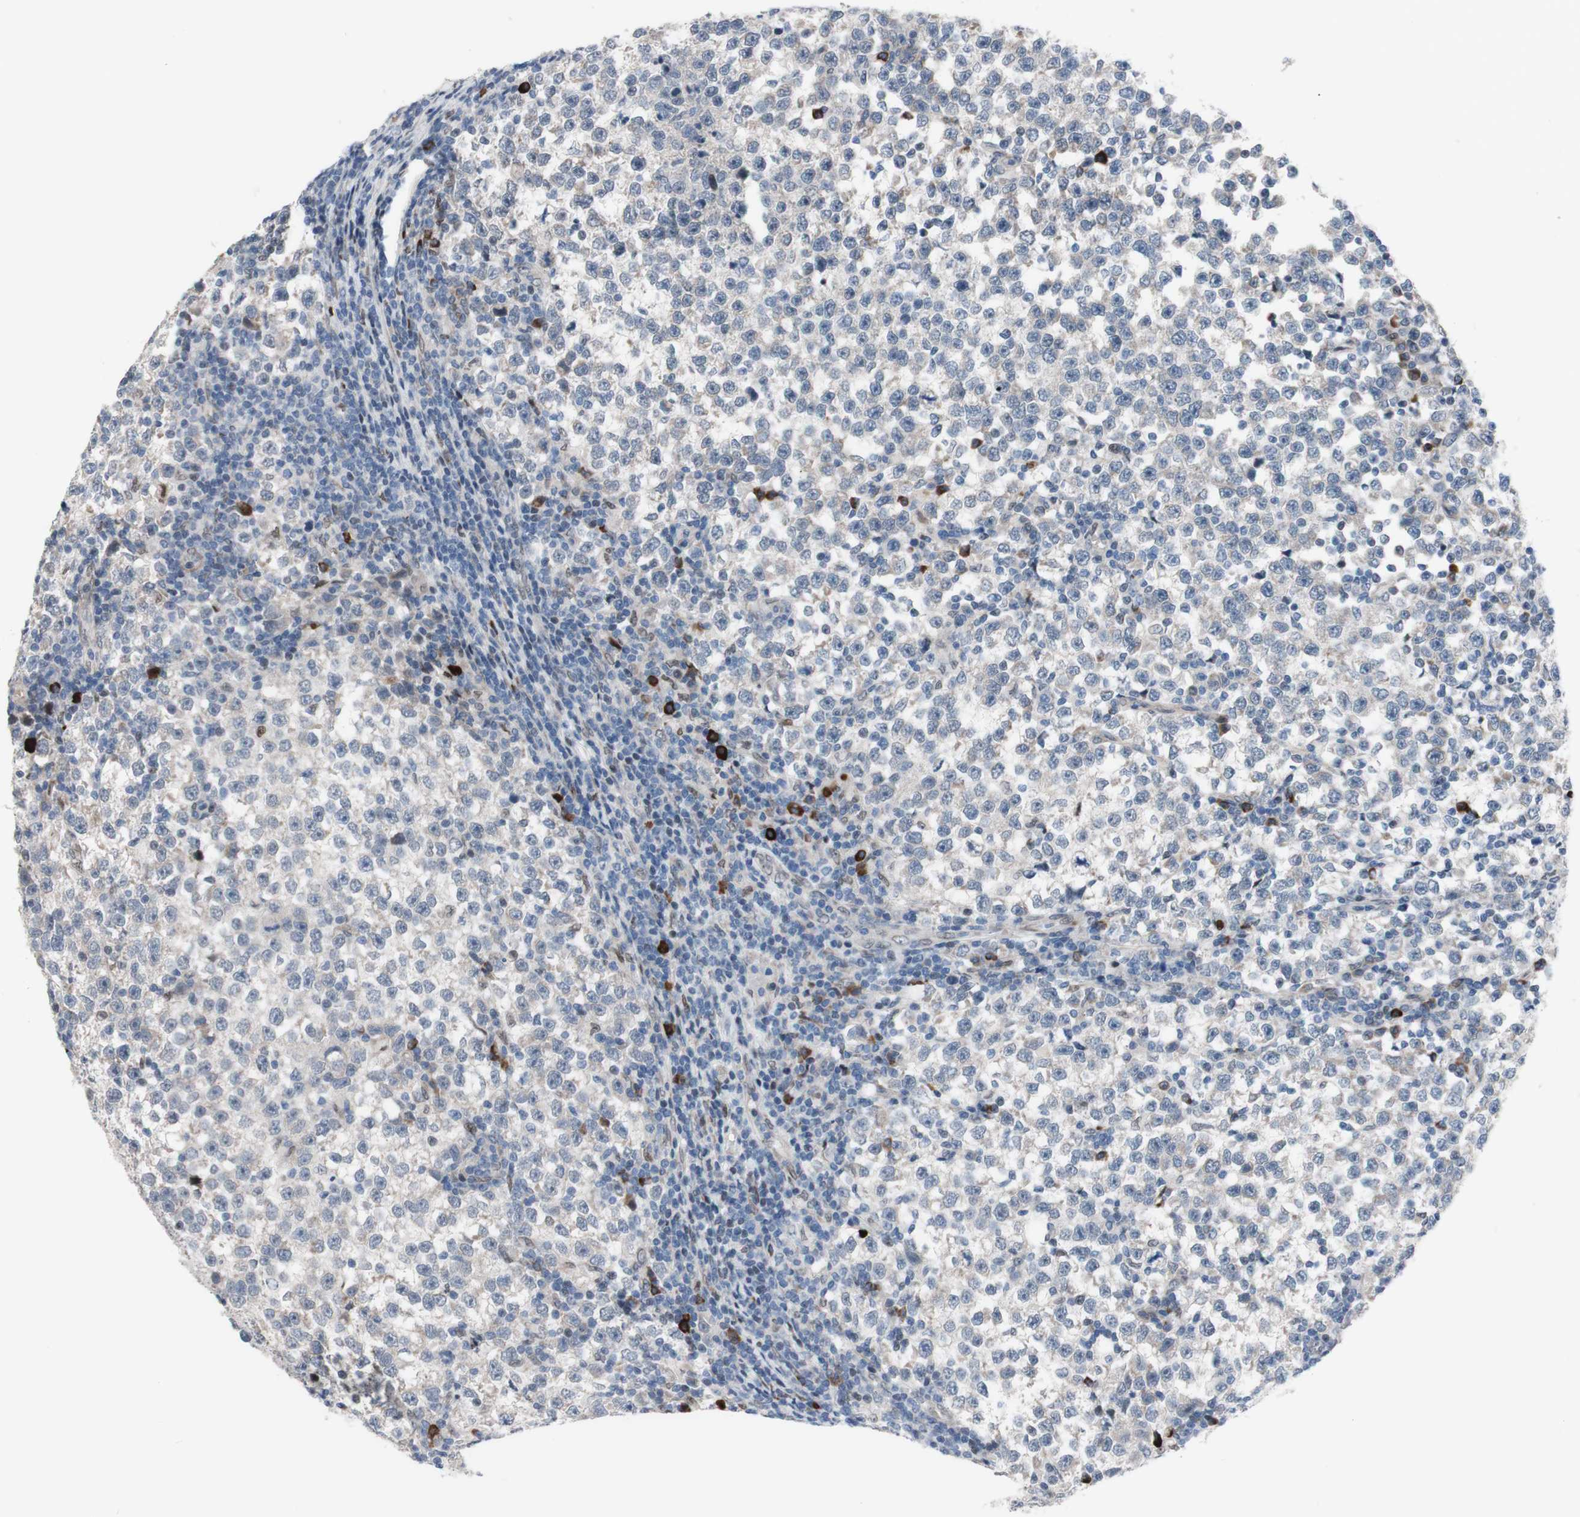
{"staining": {"intensity": "strong", "quantity": "<25%", "location": "cytoplasmic/membranous"}, "tissue": "testis cancer", "cell_type": "Tumor cells", "image_type": "cancer", "snomed": [{"axis": "morphology", "description": "Seminoma, NOS"}, {"axis": "topography", "description": "Testis"}], "caption": "Immunohistochemical staining of human testis cancer displays medium levels of strong cytoplasmic/membranous protein staining in about <25% of tumor cells.", "gene": "PHTF2", "patient": {"sex": "male", "age": 43}}